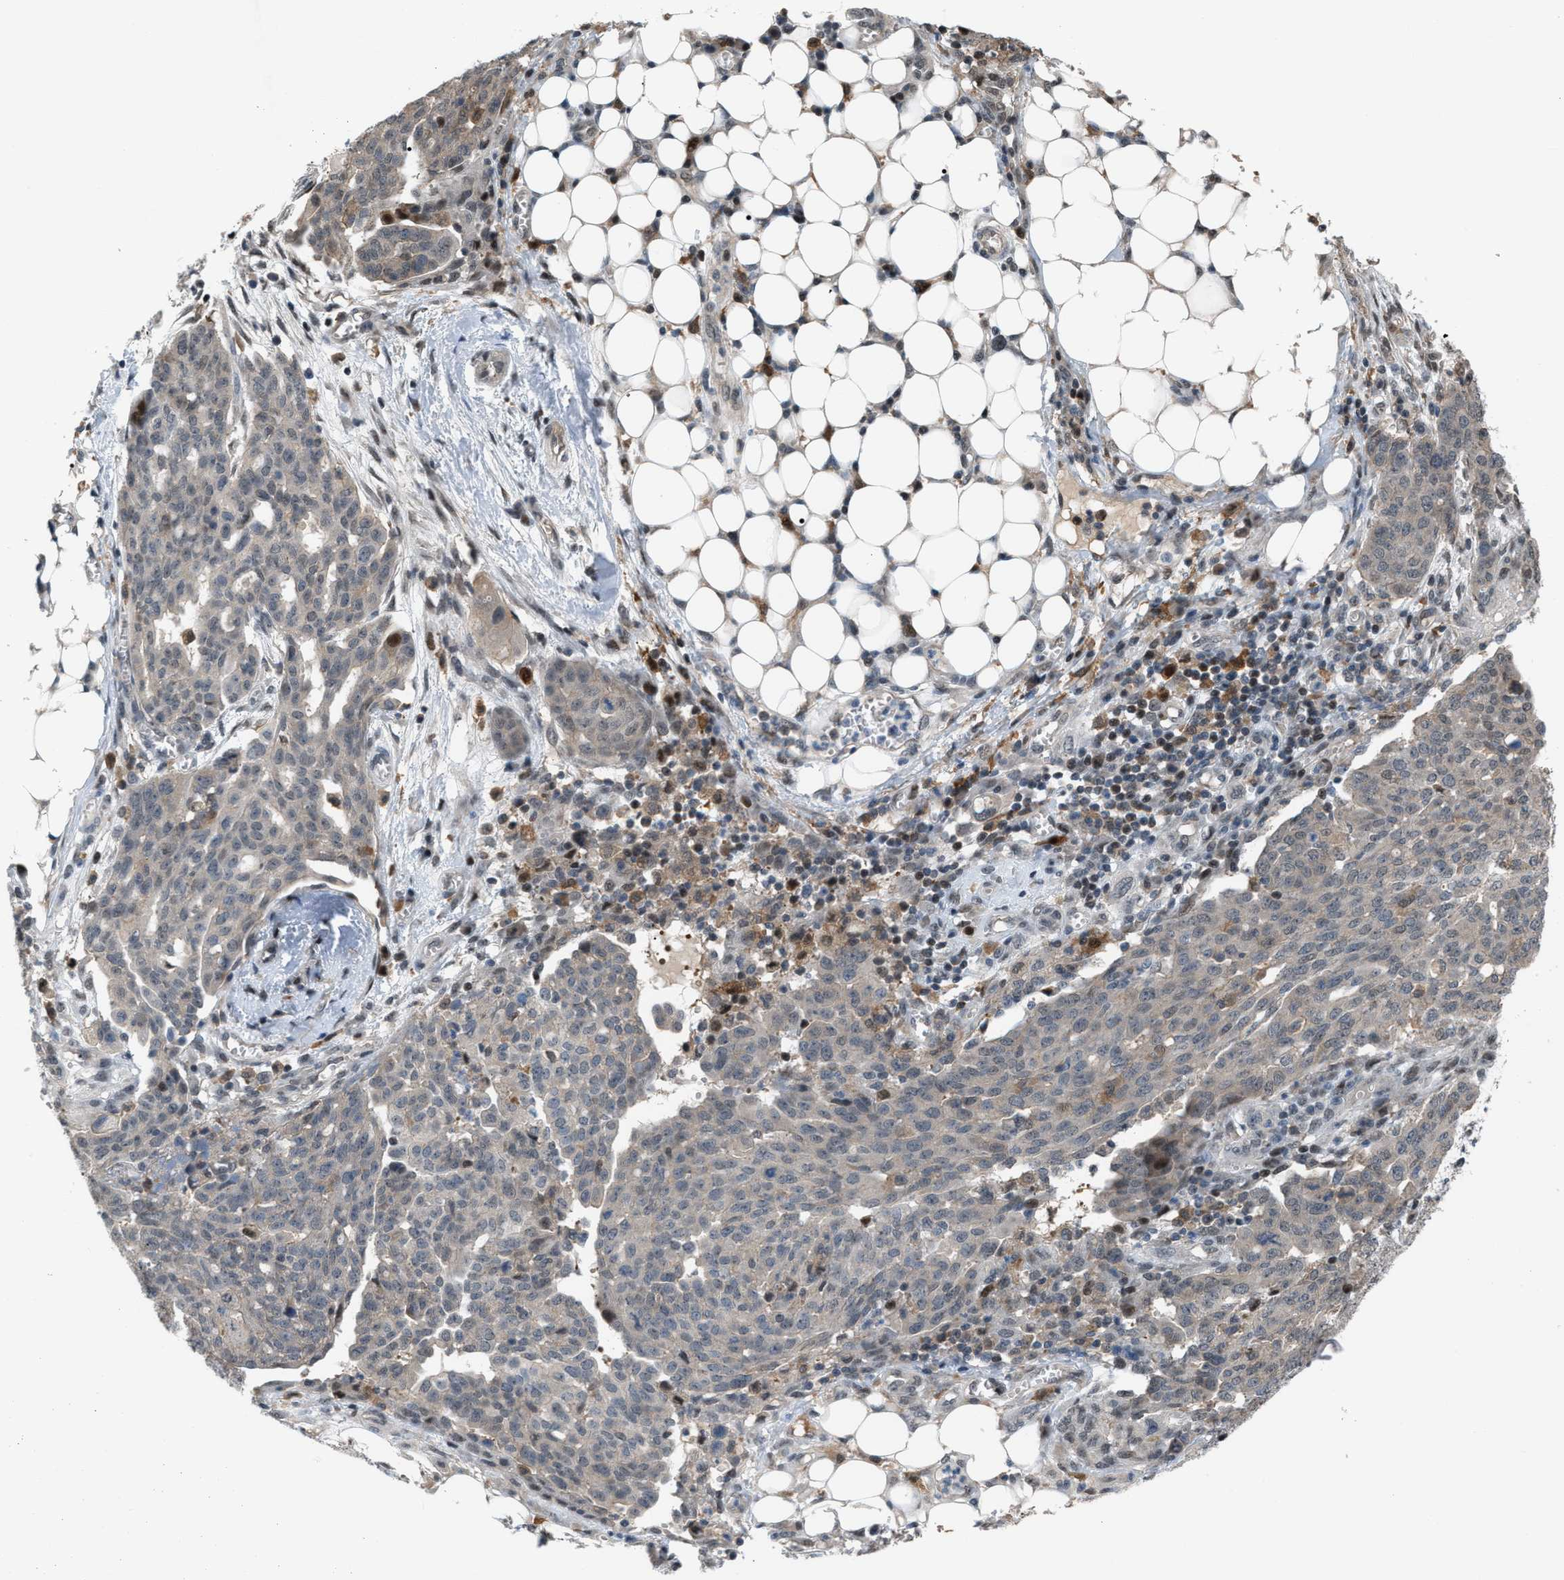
{"staining": {"intensity": "negative", "quantity": "none", "location": "none"}, "tissue": "ovarian cancer", "cell_type": "Tumor cells", "image_type": "cancer", "snomed": [{"axis": "morphology", "description": "Cystadenocarcinoma, serous, NOS"}, {"axis": "topography", "description": "Soft tissue"}, {"axis": "topography", "description": "Ovary"}], "caption": "High magnification brightfield microscopy of ovarian serous cystadenocarcinoma stained with DAB (brown) and counterstained with hematoxylin (blue): tumor cells show no significant staining. (DAB (3,3'-diaminobenzidine) IHC, high magnification).", "gene": "RFFL", "patient": {"sex": "female", "age": 57}}